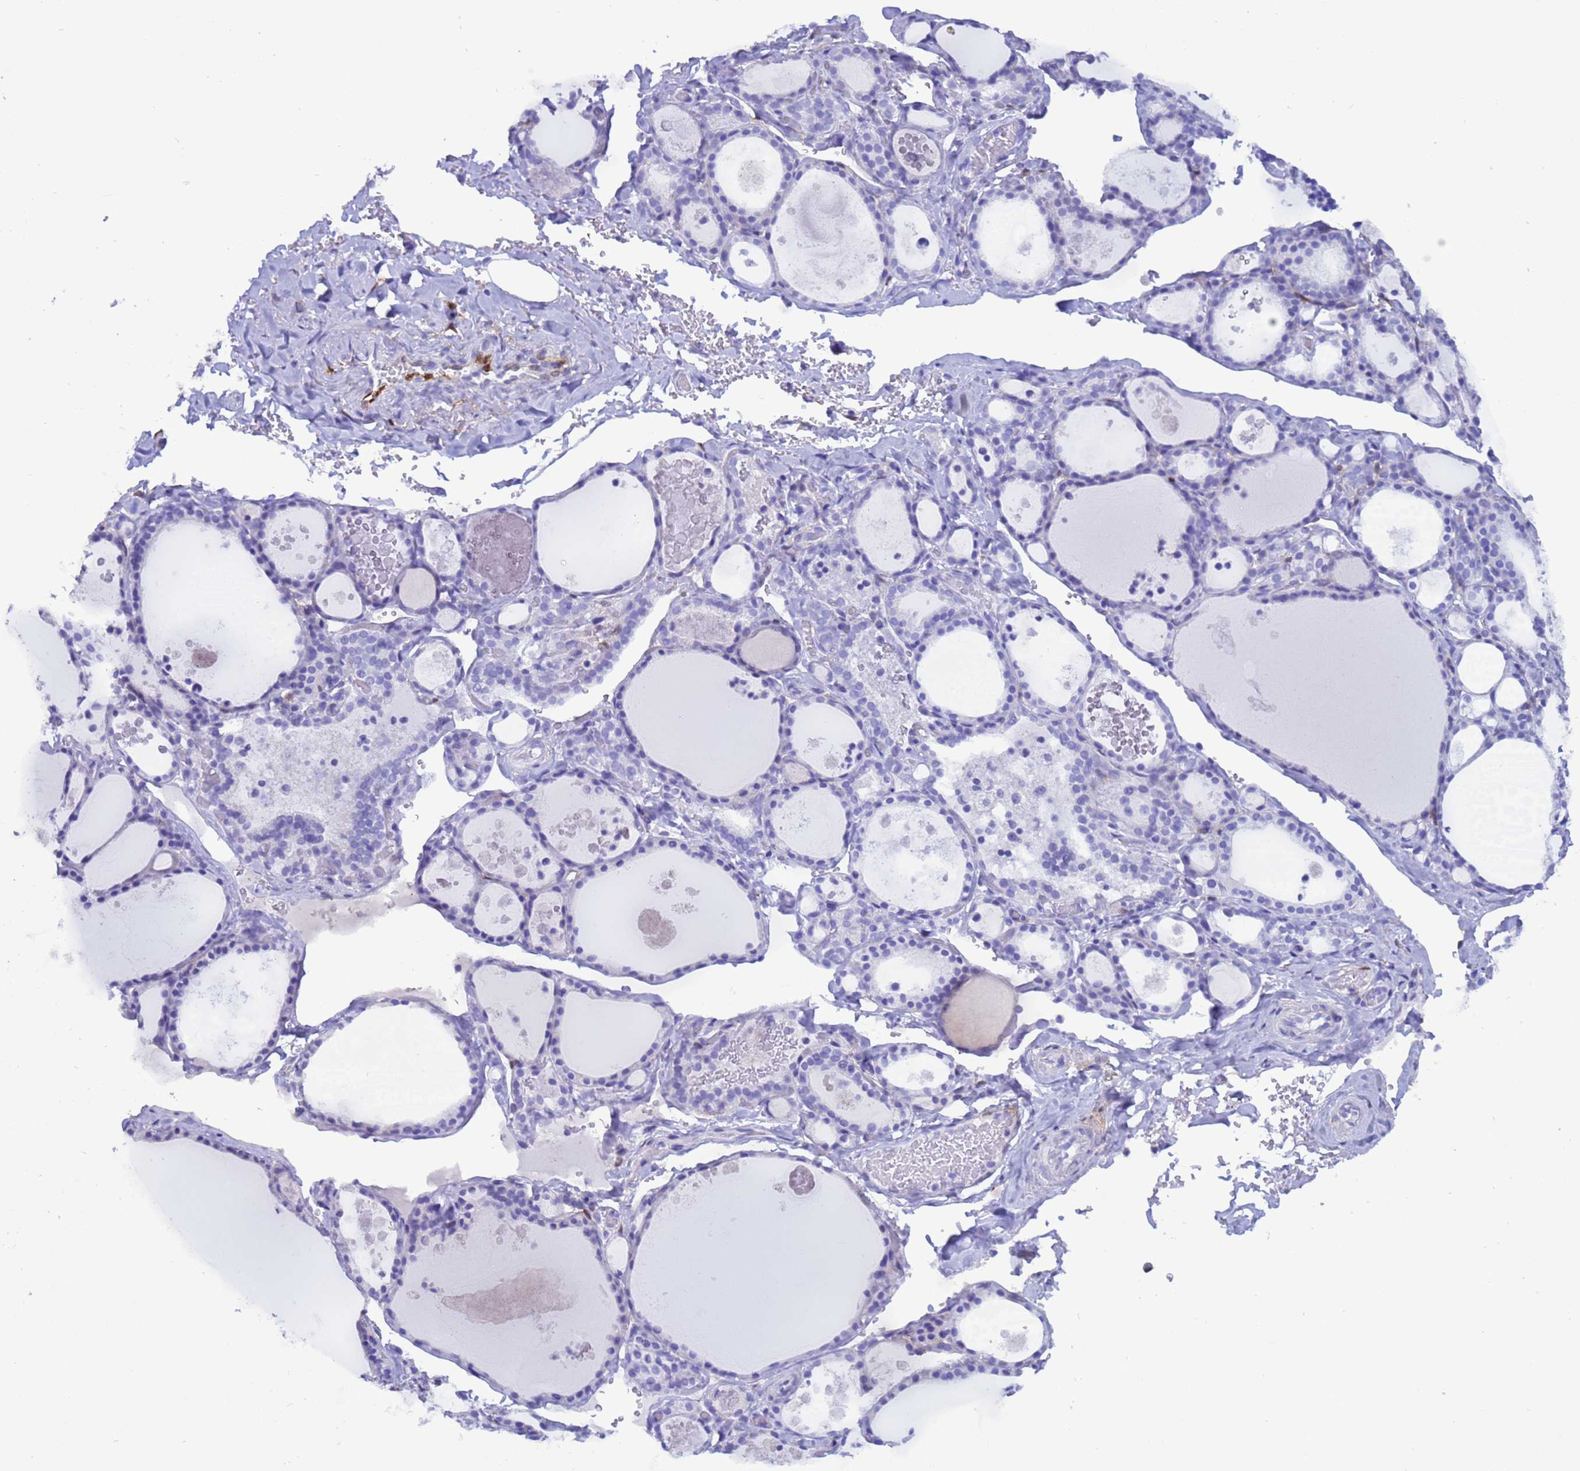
{"staining": {"intensity": "negative", "quantity": "none", "location": "none"}, "tissue": "thyroid gland", "cell_type": "Glandular cells", "image_type": "normal", "snomed": [{"axis": "morphology", "description": "Normal tissue, NOS"}, {"axis": "topography", "description": "Thyroid gland"}], "caption": "The immunohistochemistry photomicrograph has no significant staining in glandular cells of thyroid gland. Brightfield microscopy of immunohistochemistry (IHC) stained with DAB (brown) and hematoxylin (blue), captured at high magnification.", "gene": "AKR1C2", "patient": {"sex": "male", "age": 56}}